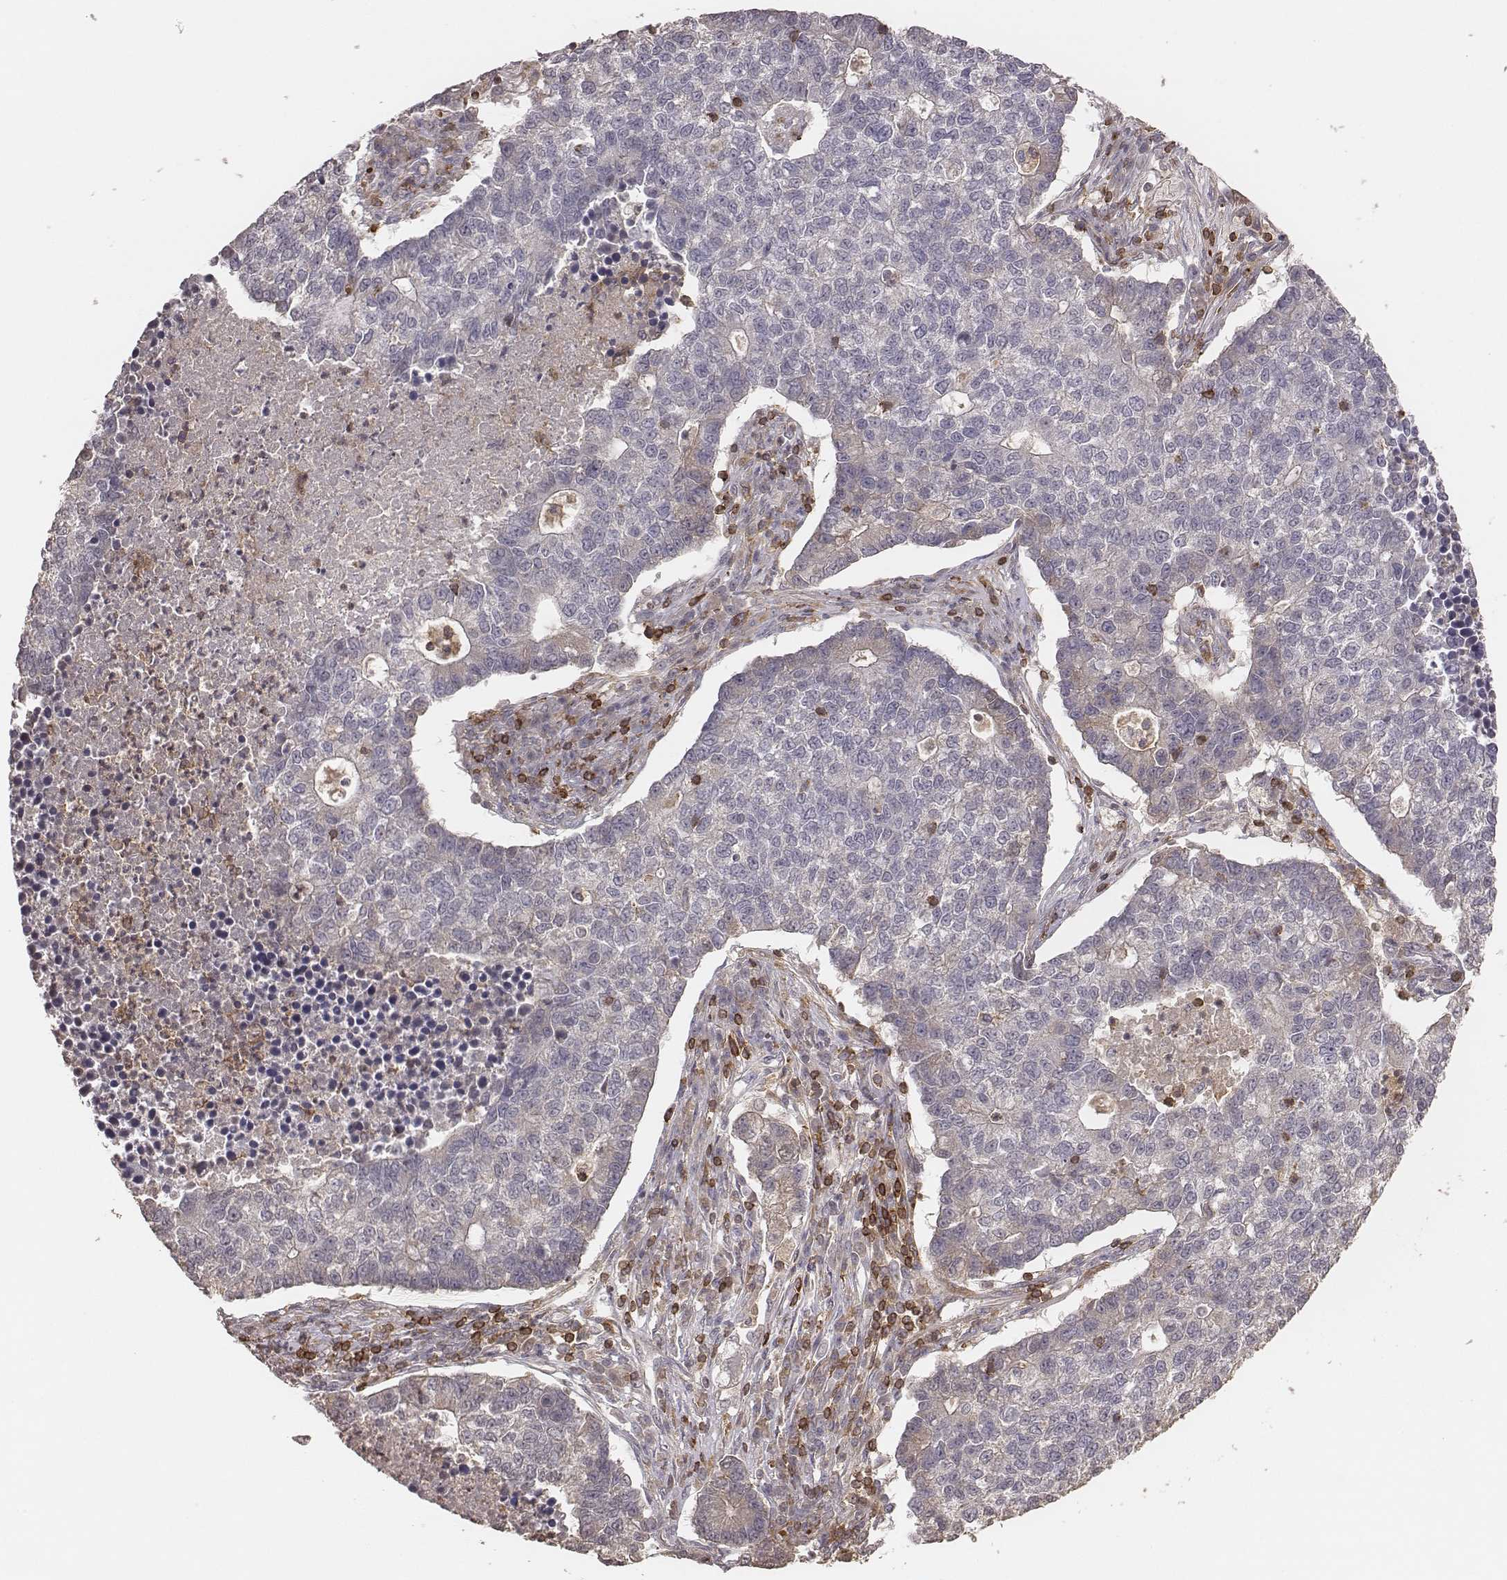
{"staining": {"intensity": "negative", "quantity": "none", "location": "none"}, "tissue": "lung cancer", "cell_type": "Tumor cells", "image_type": "cancer", "snomed": [{"axis": "morphology", "description": "Adenocarcinoma, NOS"}, {"axis": "topography", "description": "Lung"}], "caption": "Immunohistochemical staining of adenocarcinoma (lung) exhibits no significant positivity in tumor cells. (DAB (3,3'-diaminobenzidine) immunohistochemistry, high magnification).", "gene": "PILRA", "patient": {"sex": "male", "age": 57}}